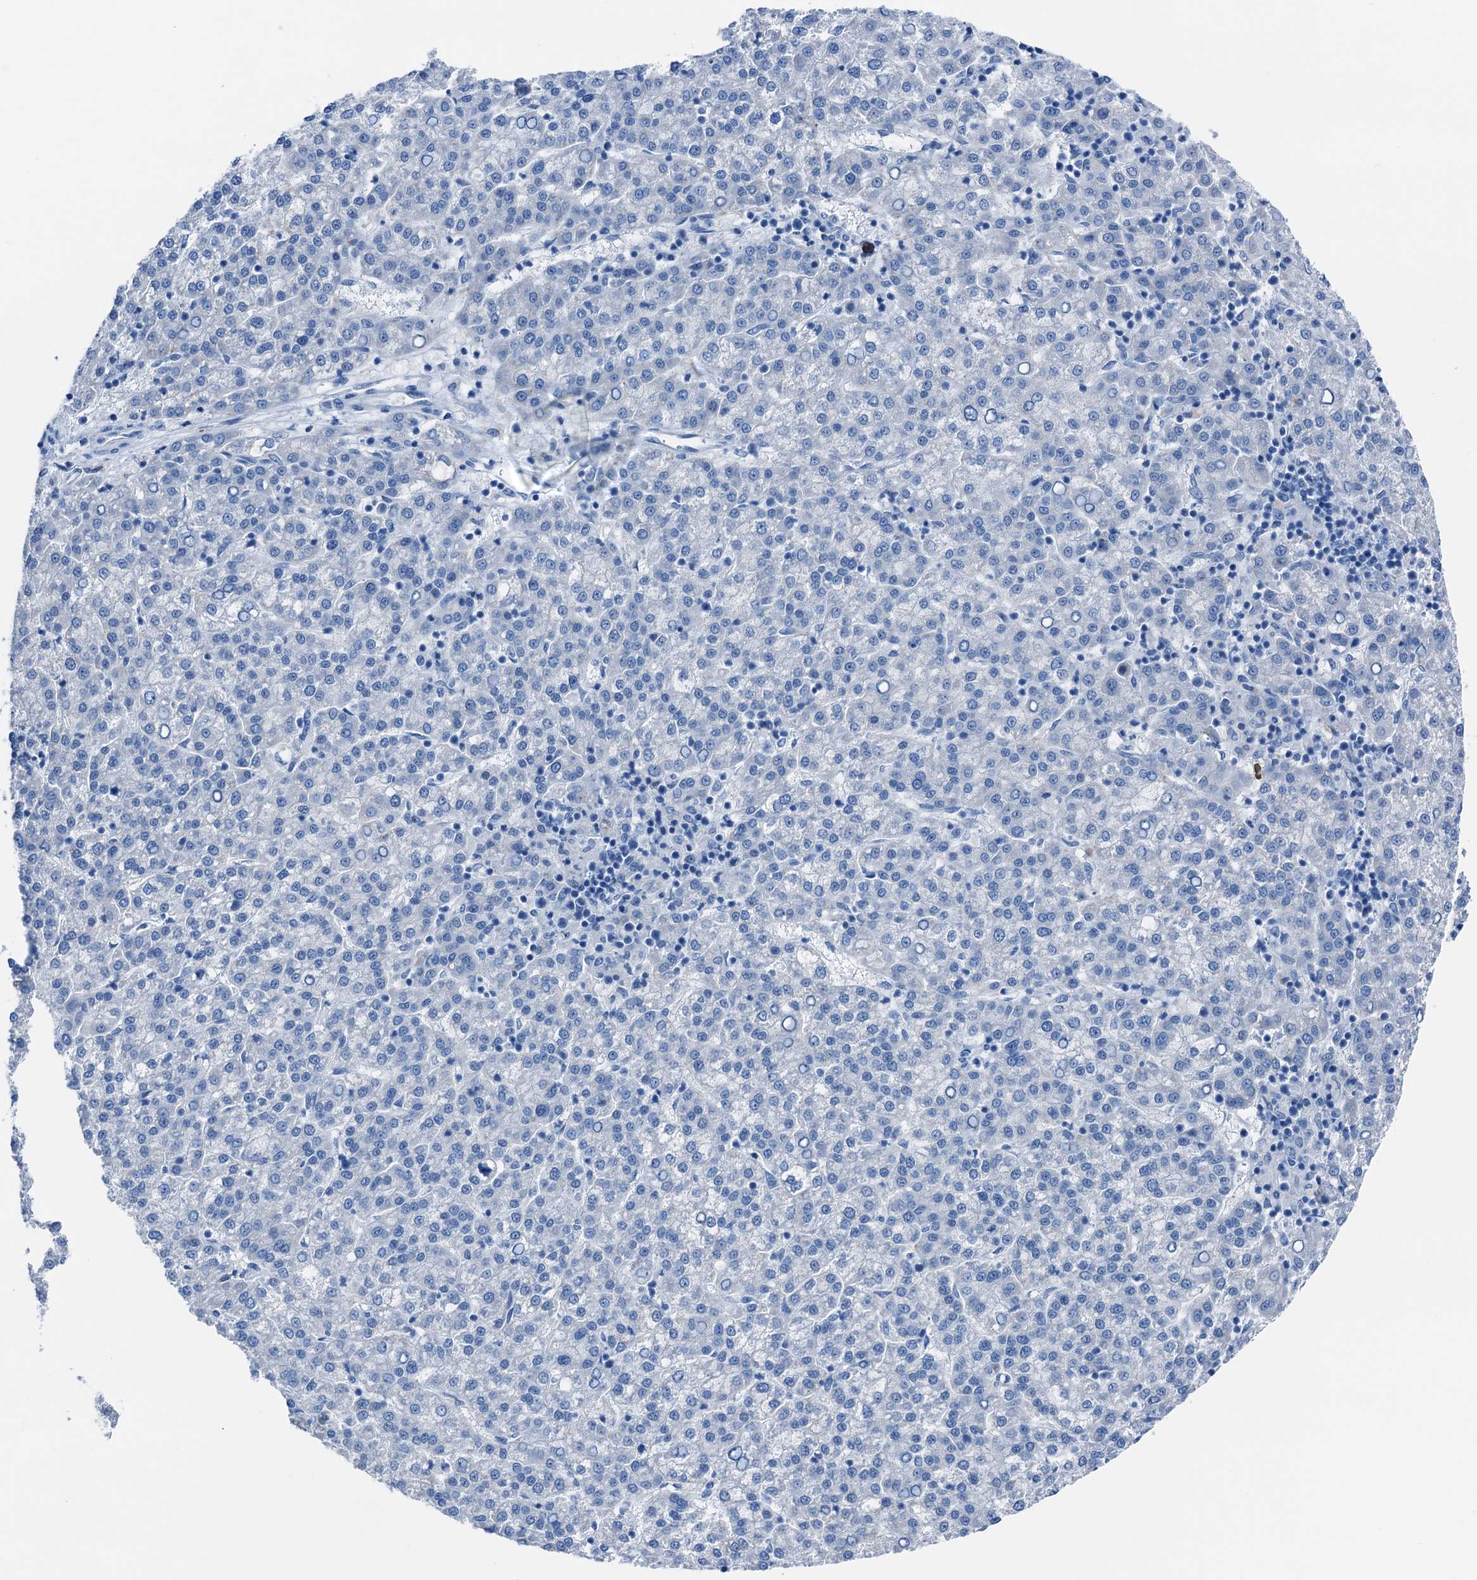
{"staining": {"intensity": "negative", "quantity": "none", "location": "none"}, "tissue": "liver cancer", "cell_type": "Tumor cells", "image_type": "cancer", "snomed": [{"axis": "morphology", "description": "Carcinoma, Hepatocellular, NOS"}, {"axis": "topography", "description": "Liver"}], "caption": "A photomicrograph of hepatocellular carcinoma (liver) stained for a protein shows no brown staining in tumor cells. (DAB immunohistochemistry with hematoxylin counter stain).", "gene": "C1QTNF4", "patient": {"sex": "female", "age": 58}}